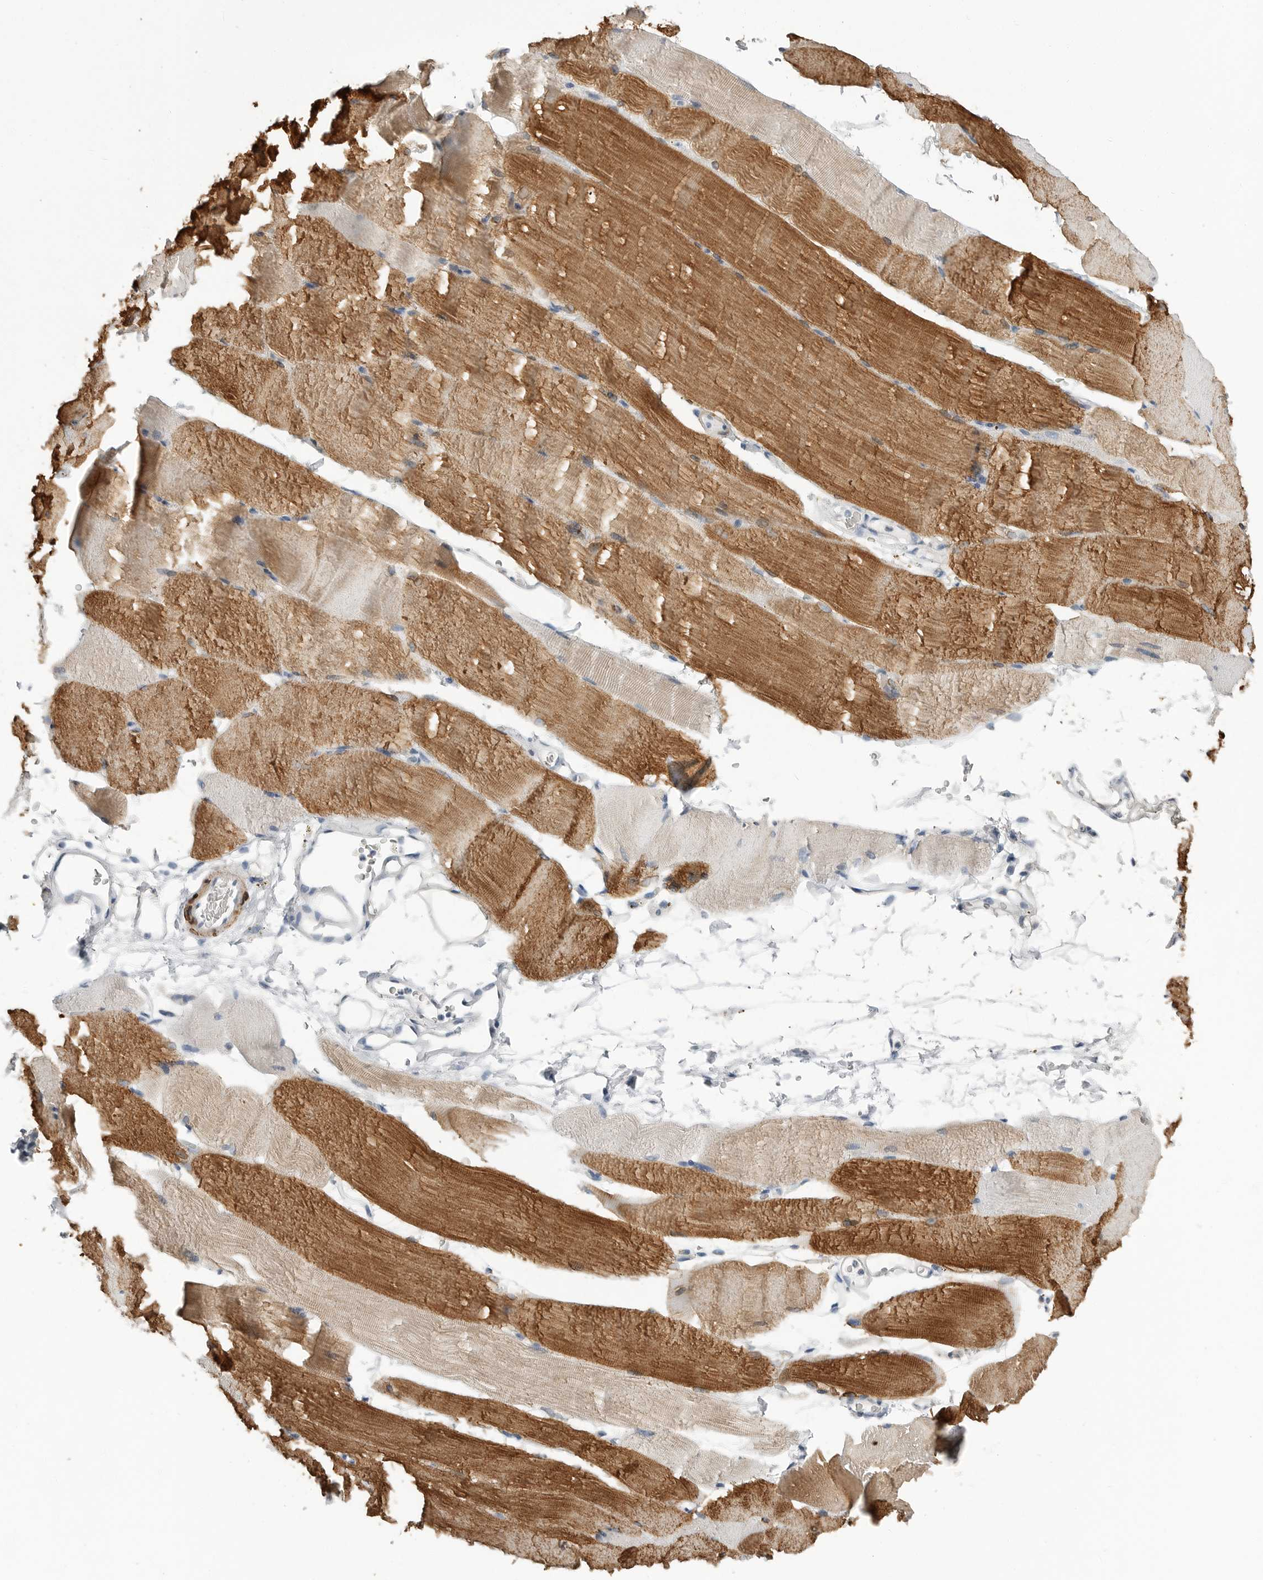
{"staining": {"intensity": "moderate", "quantity": ">75%", "location": "cytoplasmic/membranous"}, "tissue": "skeletal muscle", "cell_type": "Myocytes", "image_type": "normal", "snomed": [{"axis": "morphology", "description": "Normal tissue, NOS"}, {"axis": "topography", "description": "Skeletal muscle"}, {"axis": "topography", "description": "Parathyroid gland"}], "caption": "Immunohistochemical staining of benign human skeletal muscle exhibits moderate cytoplasmic/membranous protein positivity in approximately >75% of myocytes. The staining is performed using DAB (3,3'-diaminobenzidine) brown chromogen to label protein expression. The nuclei are counter-stained blue using hematoxylin.", "gene": "PLN", "patient": {"sex": "female", "age": 37}}